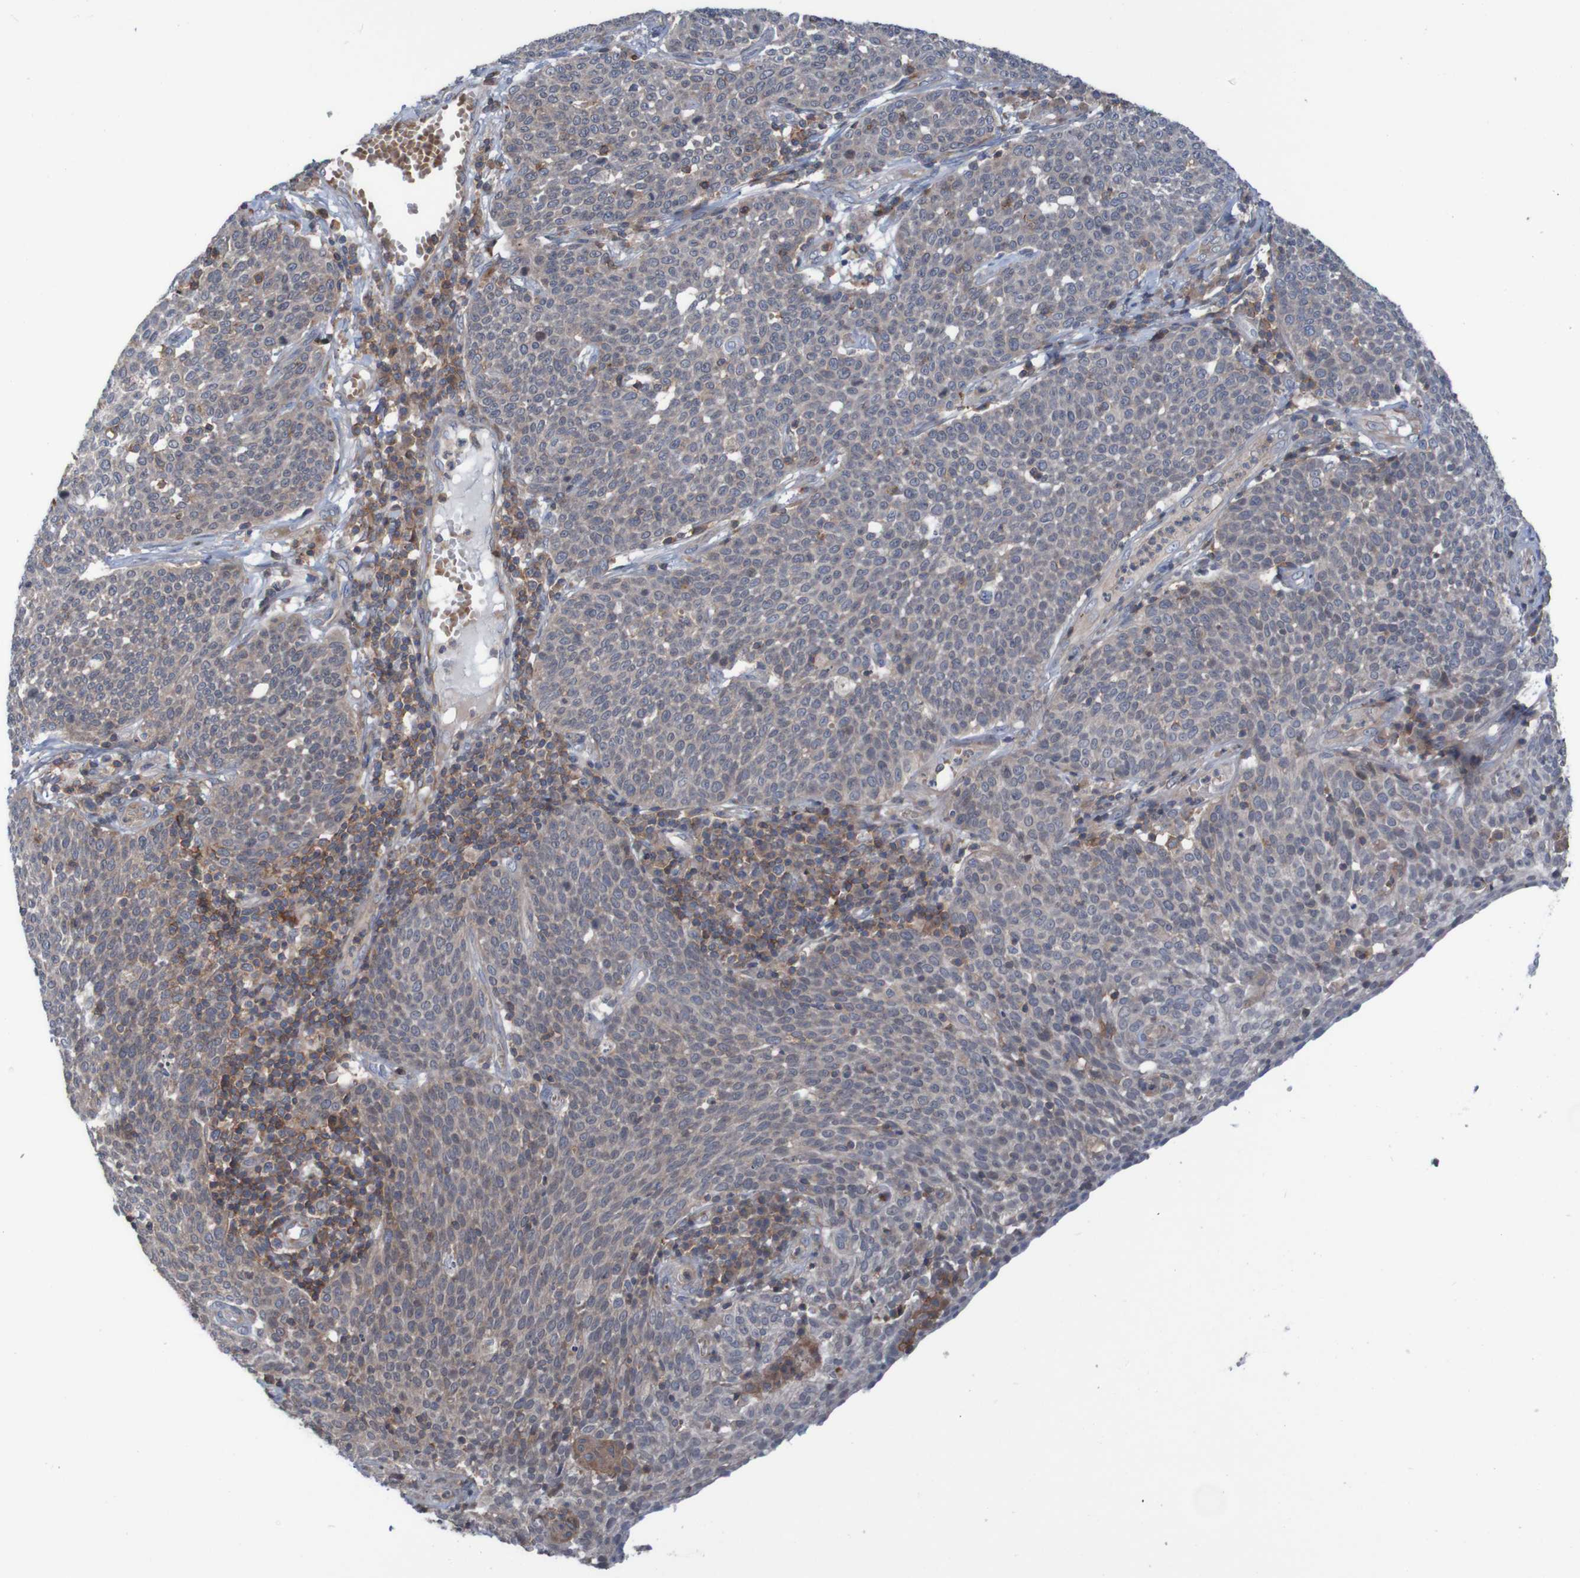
{"staining": {"intensity": "weak", "quantity": ">75%", "location": "cytoplasmic/membranous"}, "tissue": "cervical cancer", "cell_type": "Tumor cells", "image_type": "cancer", "snomed": [{"axis": "morphology", "description": "Squamous cell carcinoma, NOS"}, {"axis": "topography", "description": "Cervix"}], "caption": "A brown stain shows weak cytoplasmic/membranous expression of a protein in human cervical cancer (squamous cell carcinoma) tumor cells.", "gene": "PDGFB", "patient": {"sex": "female", "age": 34}}